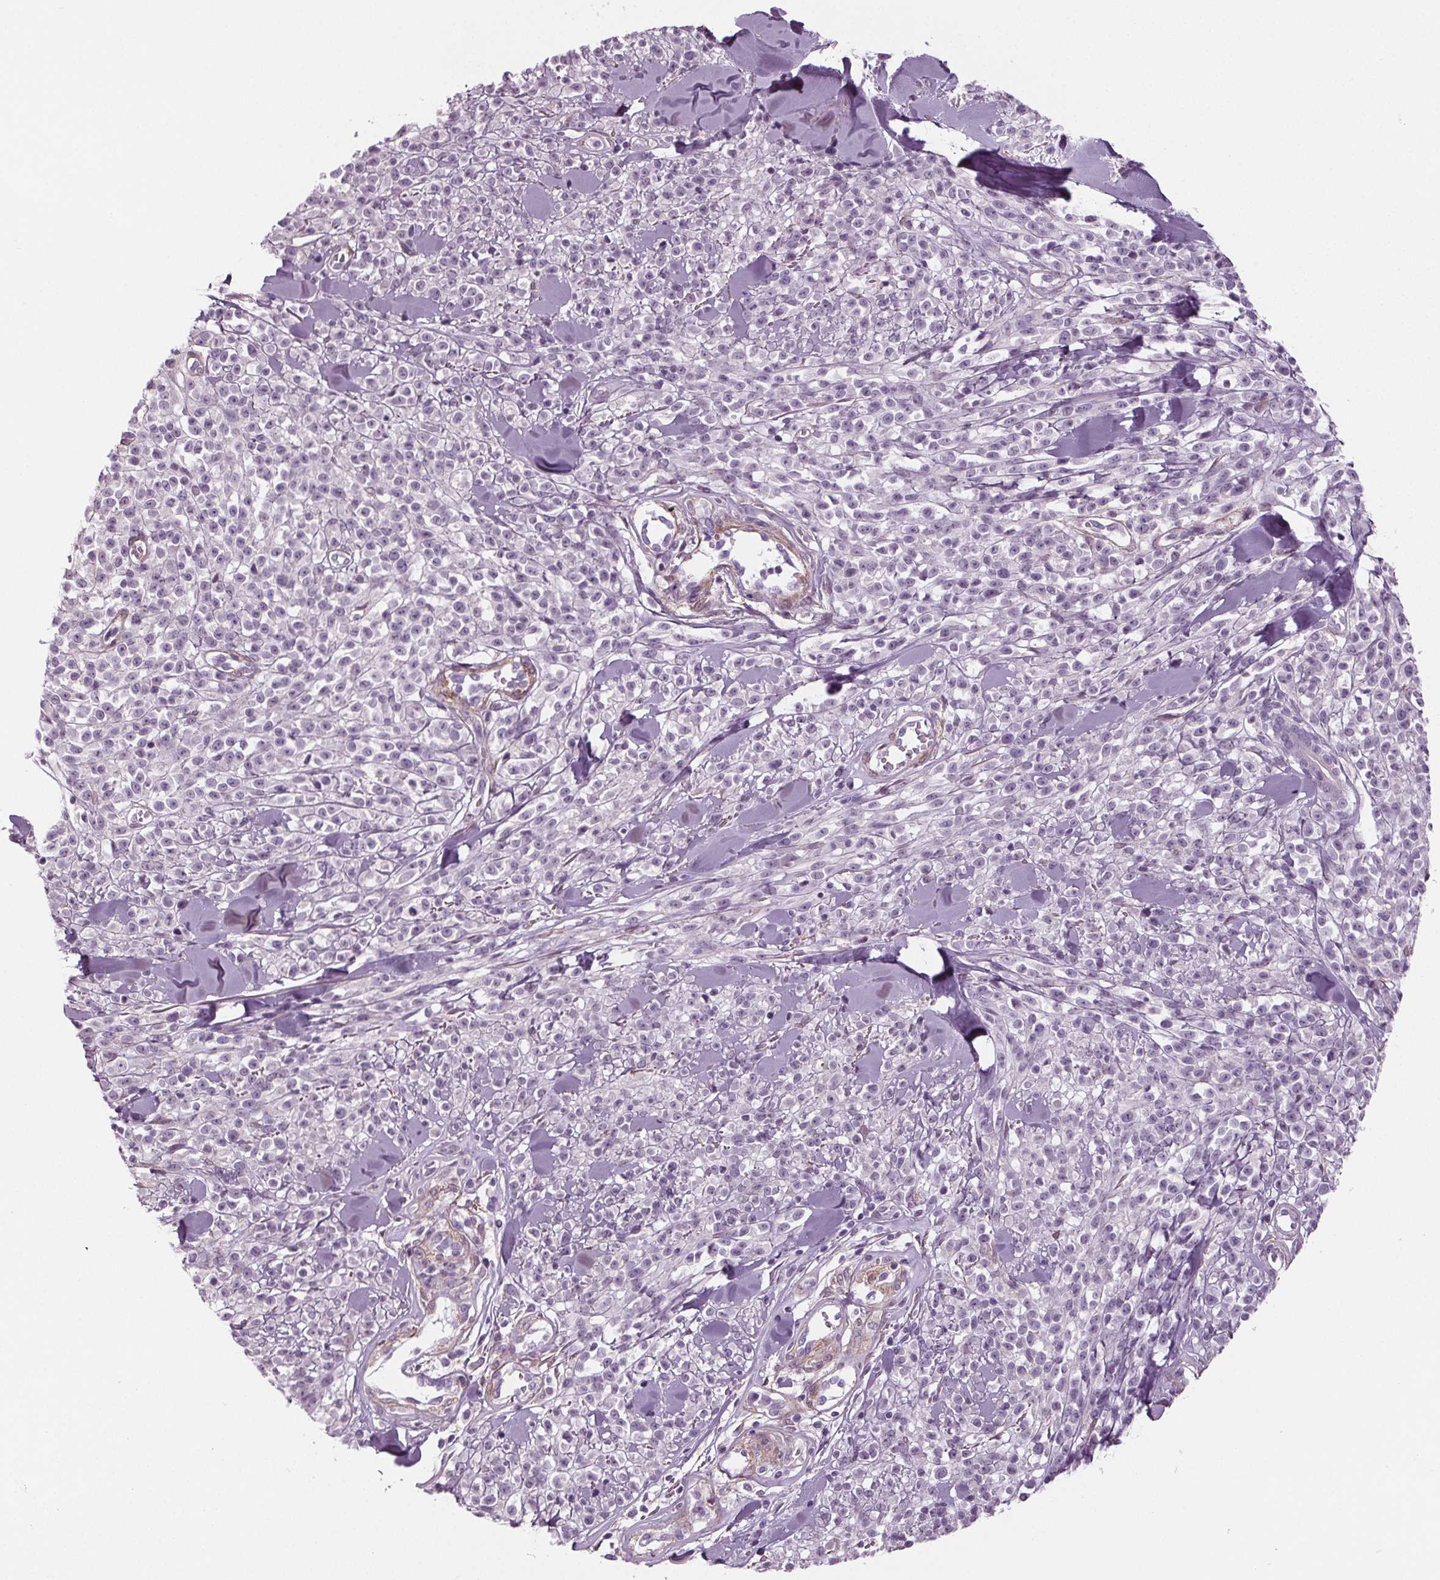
{"staining": {"intensity": "negative", "quantity": "none", "location": "none"}, "tissue": "melanoma", "cell_type": "Tumor cells", "image_type": "cancer", "snomed": [{"axis": "morphology", "description": "Malignant melanoma, NOS"}, {"axis": "topography", "description": "Skin"}, {"axis": "topography", "description": "Skin of trunk"}], "caption": "IHC of human malignant melanoma demonstrates no expression in tumor cells.", "gene": "BHLHE22", "patient": {"sex": "male", "age": 74}}